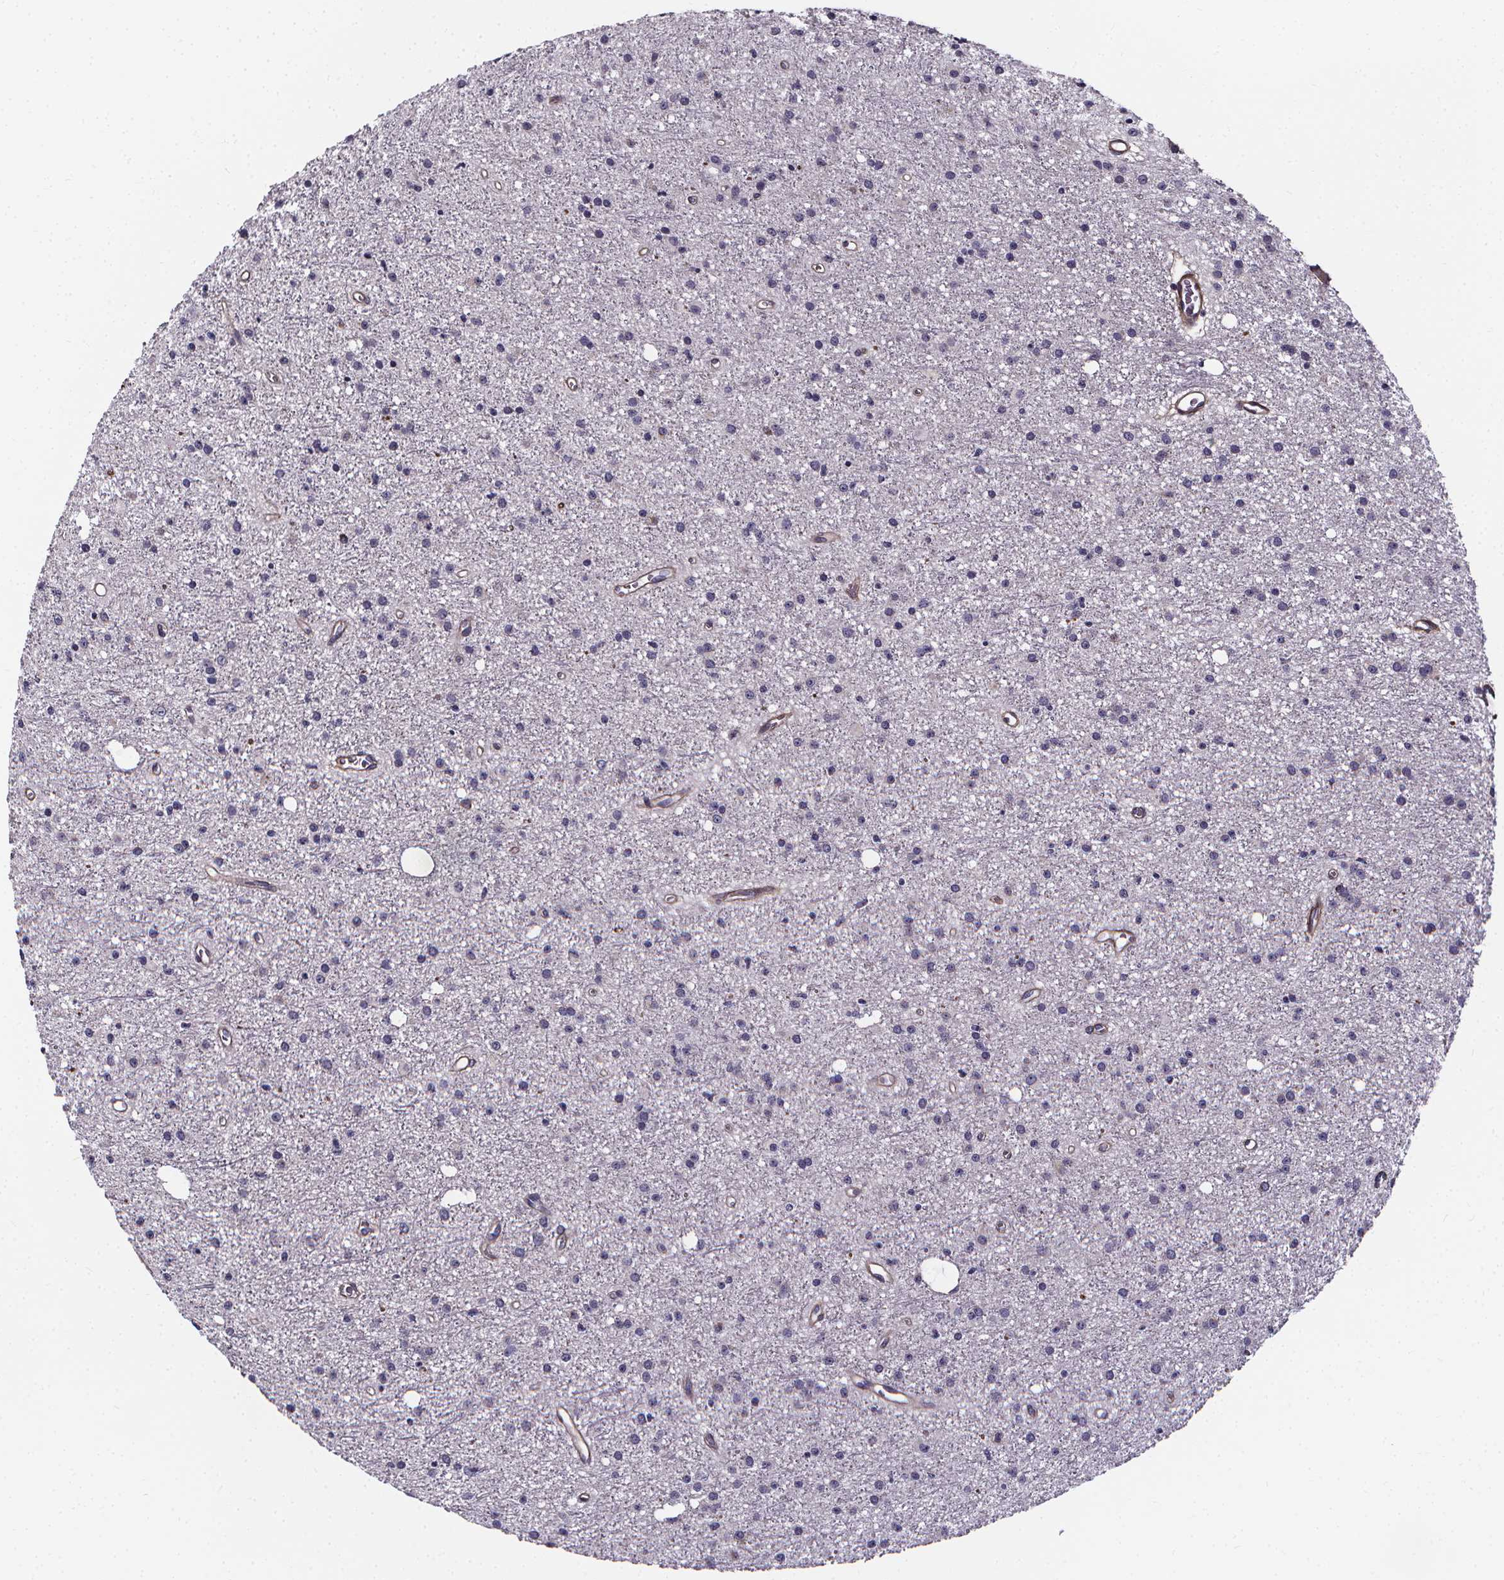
{"staining": {"intensity": "negative", "quantity": "none", "location": "none"}, "tissue": "glioma", "cell_type": "Tumor cells", "image_type": "cancer", "snomed": [{"axis": "morphology", "description": "Glioma, malignant, Low grade"}, {"axis": "topography", "description": "Brain"}], "caption": "IHC micrograph of human glioma stained for a protein (brown), which displays no positivity in tumor cells. (DAB (3,3'-diaminobenzidine) immunohistochemistry (IHC) visualized using brightfield microscopy, high magnification).", "gene": "AEBP1", "patient": {"sex": "male", "age": 27}}